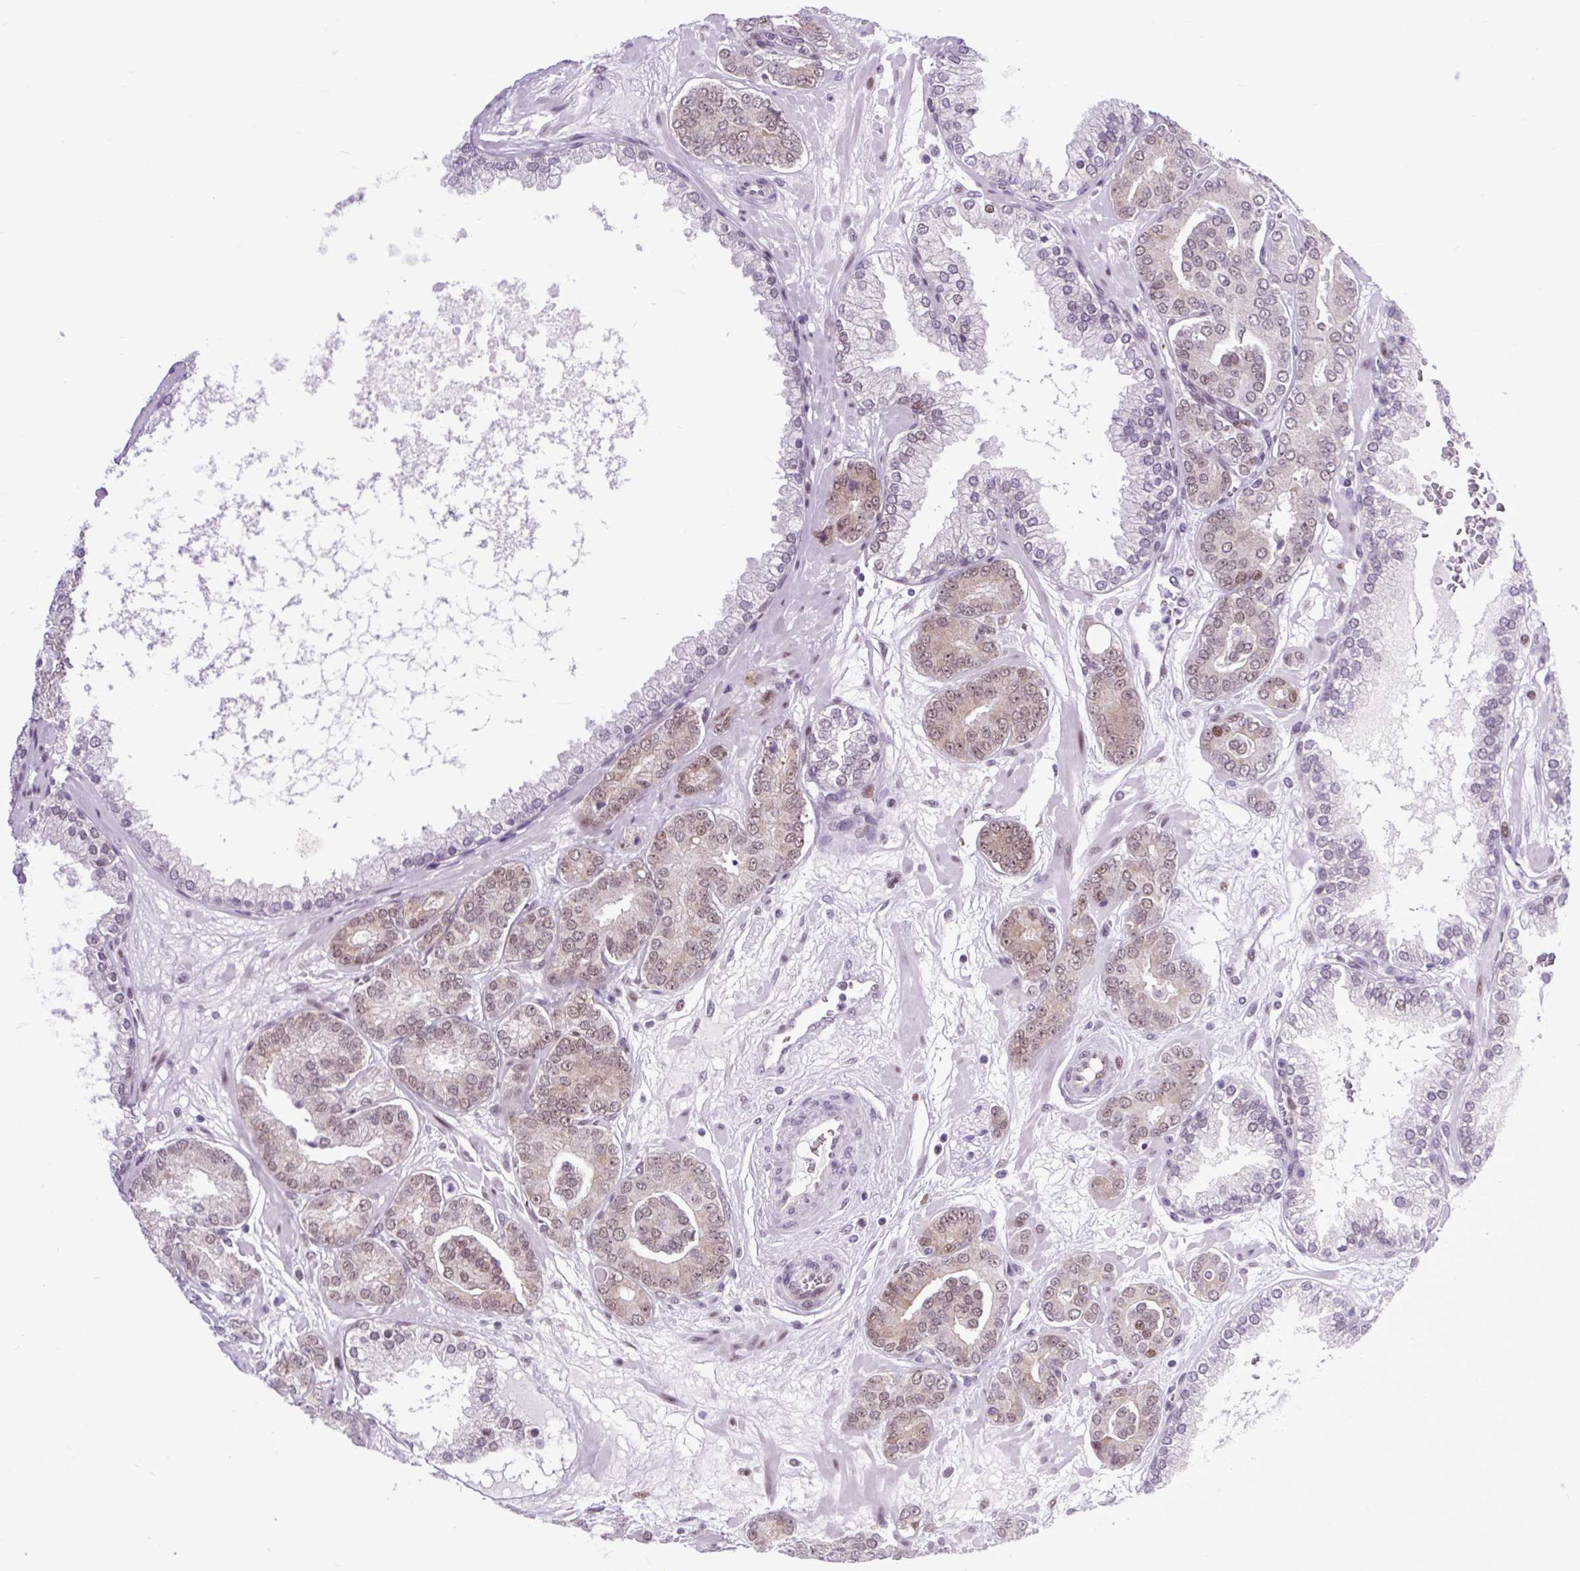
{"staining": {"intensity": "moderate", "quantity": ">75%", "location": "nuclear"}, "tissue": "prostate cancer", "cell_type": "Tumor cells", "image_type": "cancer", "snomed": [{"axis": "morphology", "description": "Adenocarcinoma, High grade"}, {"axis": "topography", "description": "Prostate"}], "caption": "Immunohistochemical staining of human adenocarcinoma (high-grade) (prostate) displays moderate nuclear protein staining in approximately >75% of tumor cells. (IHC, brightfield microscopy, high magnification).", "gene": "CLK2", "patient": {"sex": "male", "age": 66}}